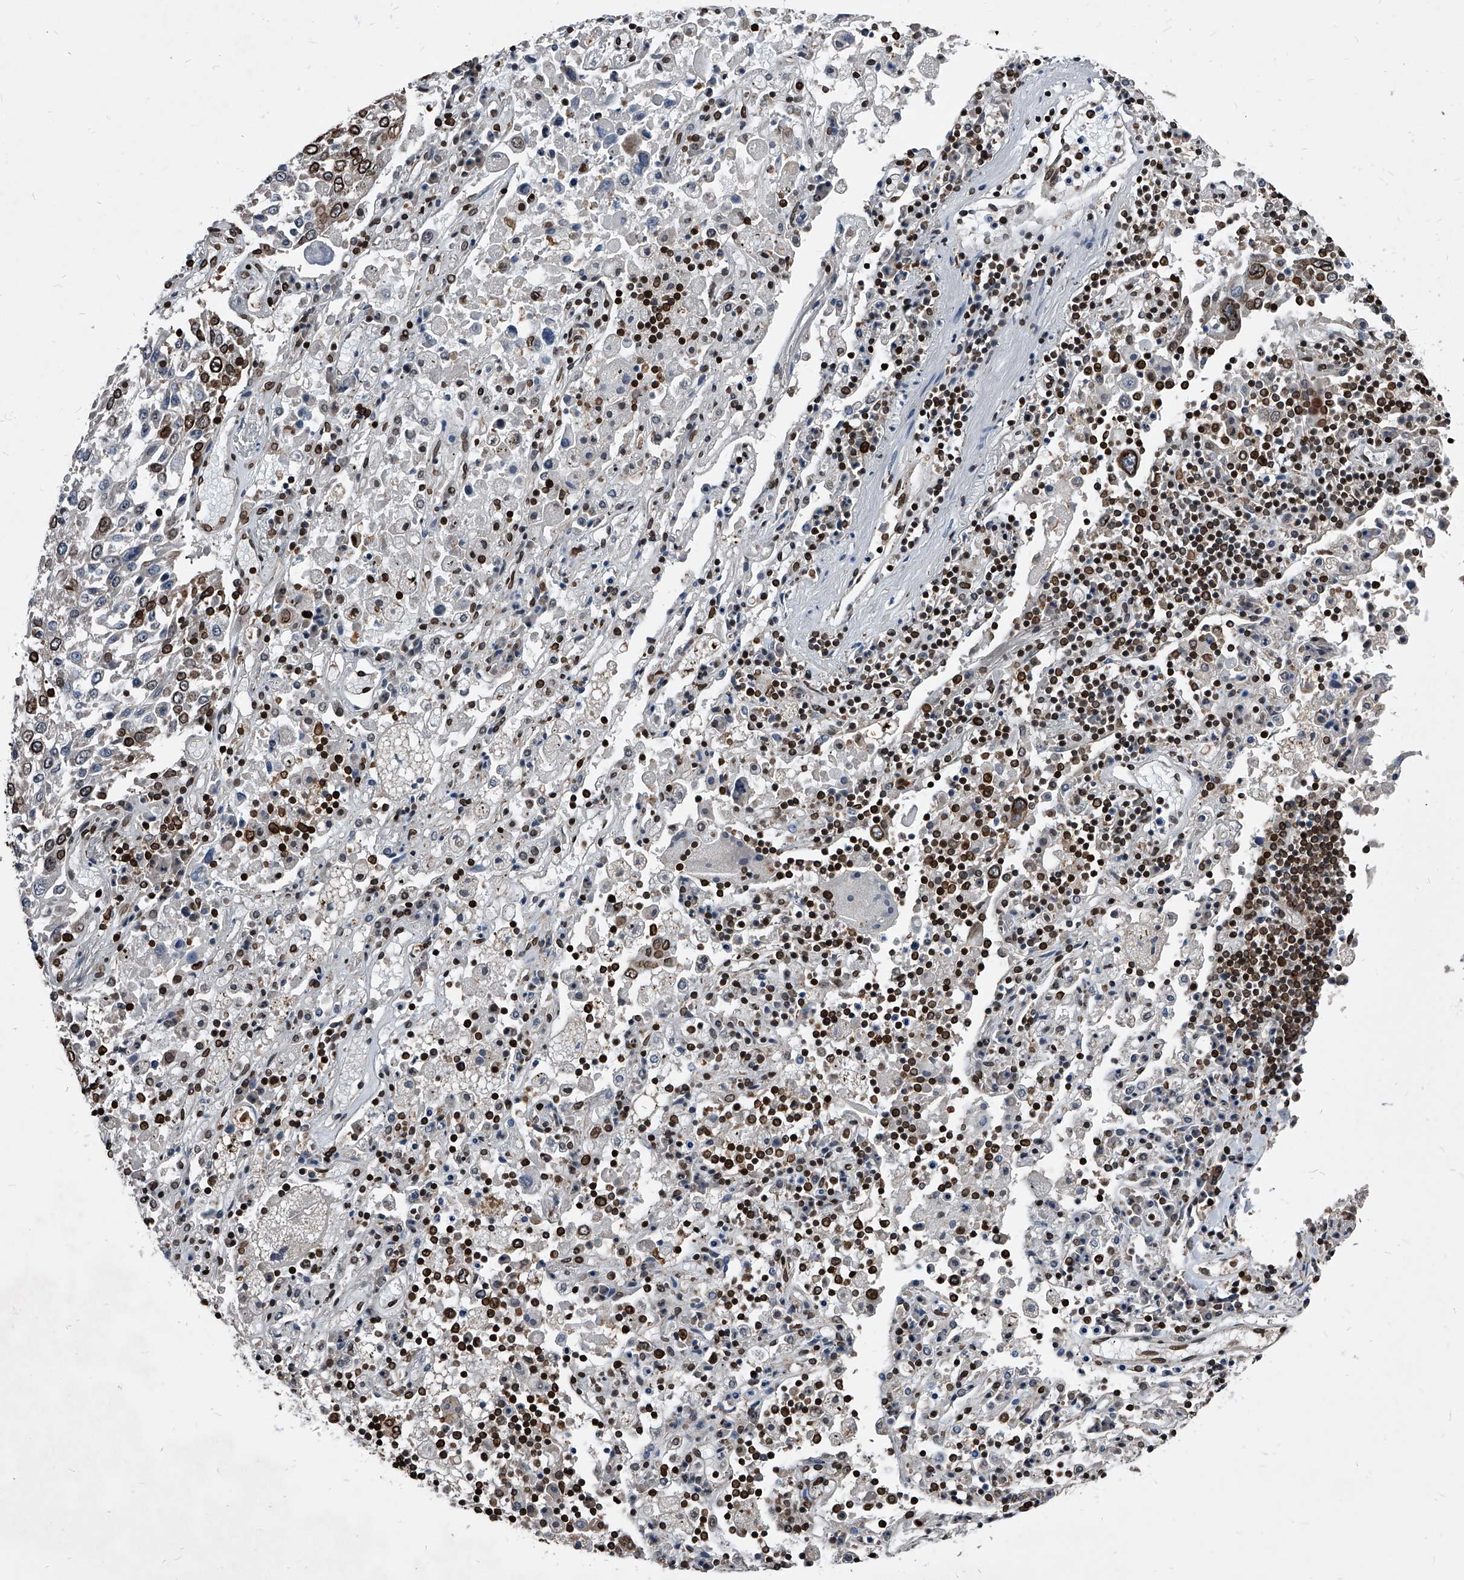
{"staining": {"intensity": "strong", "quantity": "<25%", "location": "cytoplasmic/membranous,nuclear"}, "tissue": "lung cancer", "cell_type": "Tumor cells", "image_type": "cancer", "snomed": [{"axis": "morphology", "description": "Squamous cell carcinoma, NOS"}, {"axis": "topography", "description": "Lung"}], "caption": "Tumor cells reveal strong cytoplasmic/membranous and nuclear staining in approximately <25% of cells in squamous cell carcinoma (lung).", "gene": "PHF20", "patient": {"sex": "male", "age": 65}}